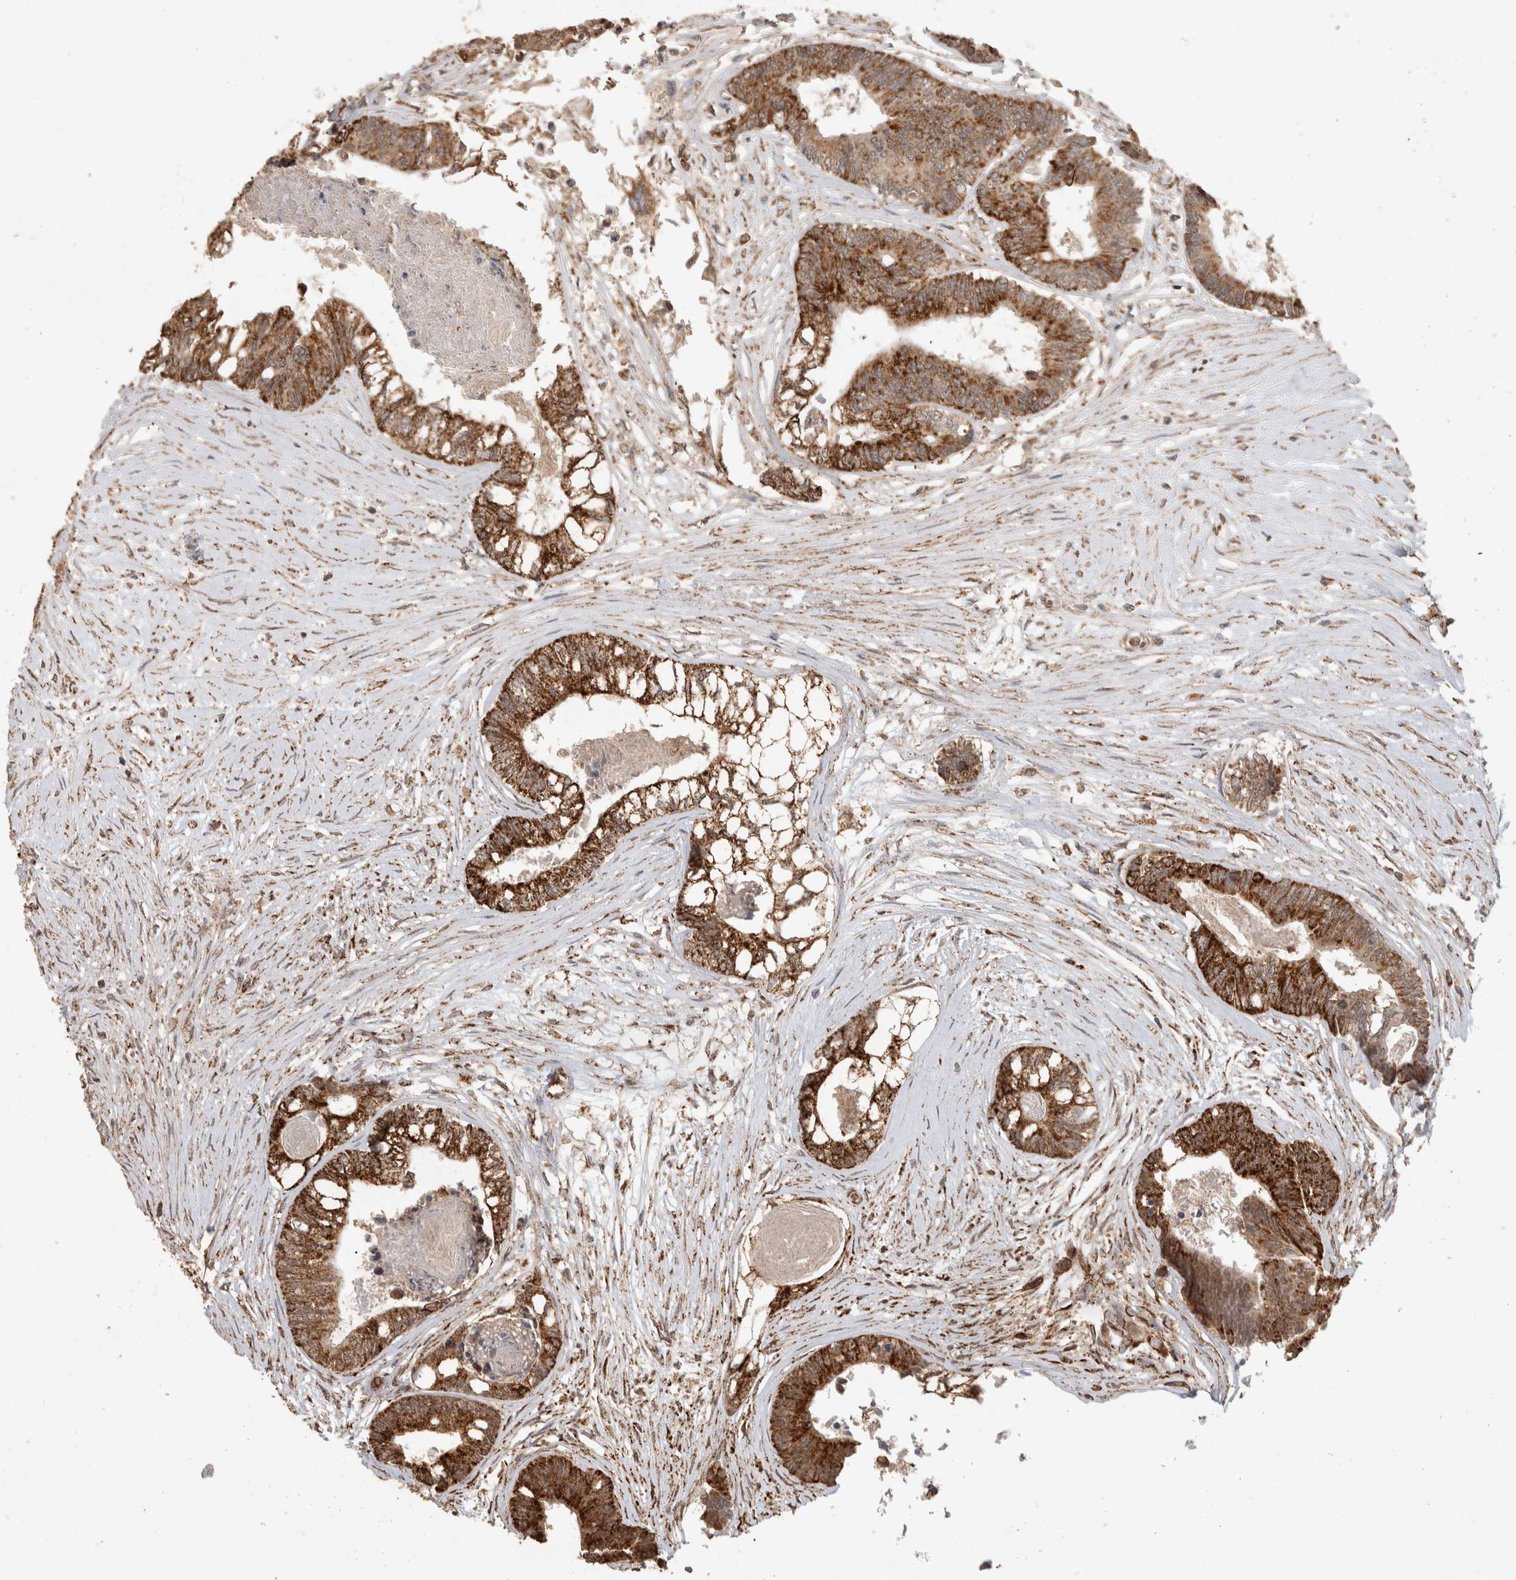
{"staining": {"intensity": "strong", "quantity": ">75%", "location": "cytoplasmic/membranous"}, "tissue": "colorectal cancer", "cell_type": "Tumor cells", "image_type": "cancer", "snomed": [{"axis": "morphology", "description": "Adenocarcinoma, NOS"}, {"axis": "topography", "description": "Rectum"}], "caption": "Colorectal cancer stained with a protein marker exhibits strong staining in tumor cells.", "gene": "BNIP3L", "patient": {"sex": "male", "age": 63}}